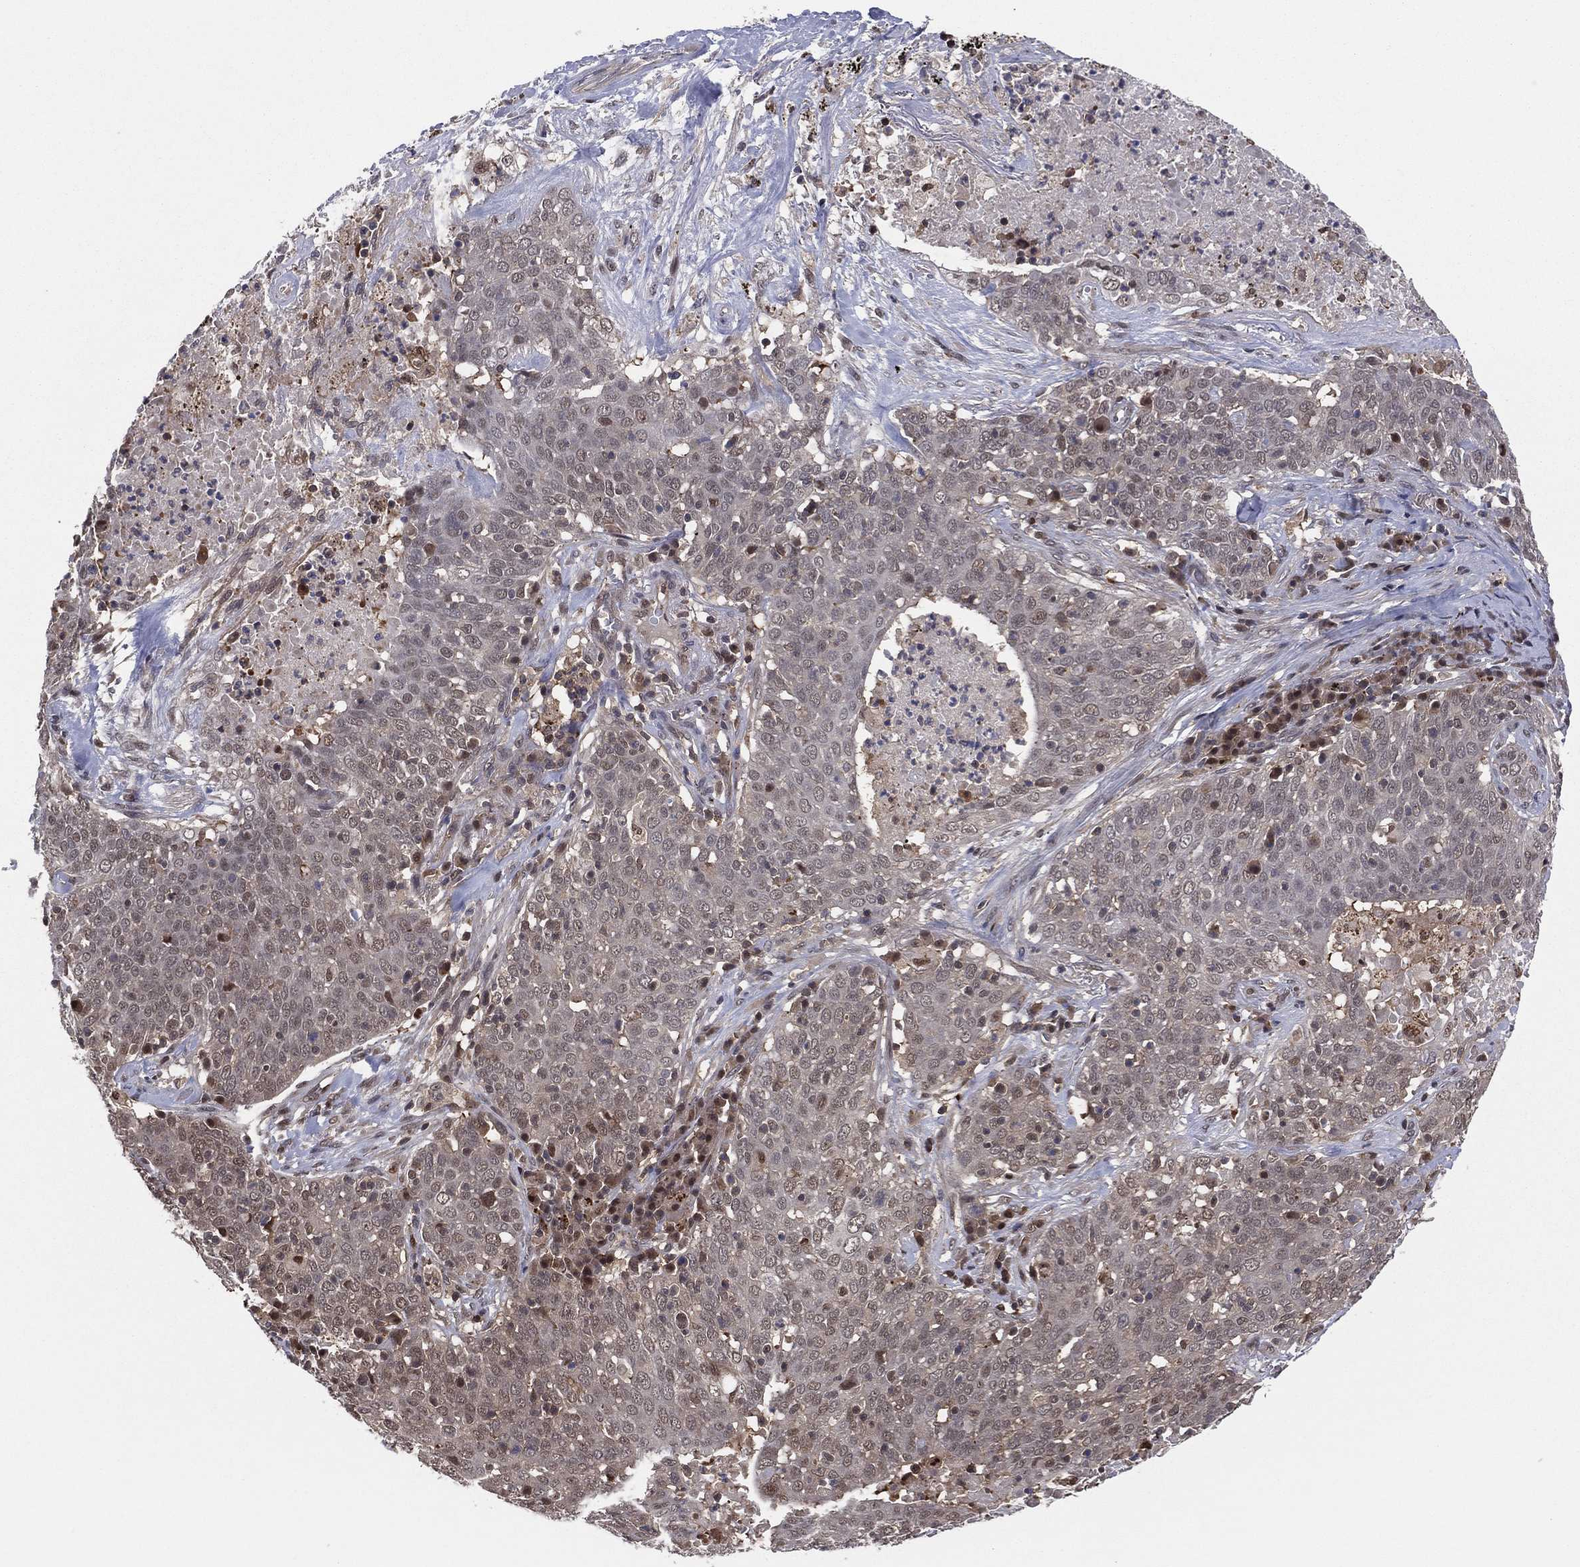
{"staining": {"intensity": "weak", "quantity": "<25%", "location": "cytoplasmic/membranous,nuclear"}, "tissue": "lung cancer", "cell_type": "Tumor cells", "image_type": "cancer", "snomed": [{"axis": "morphology", "description": "Squamous cell carcinoma, NOS"}, {"axis": "topography", "description": "Lung"}], "caption": "This is a histopathology image of IHC staining of squamous cell carcinoma (lung), which shows no staining in tumor cells. Nuclei are stained in blue.", "gene": "ICOSLG", "patient": {"sex": "male", "age": 82}}